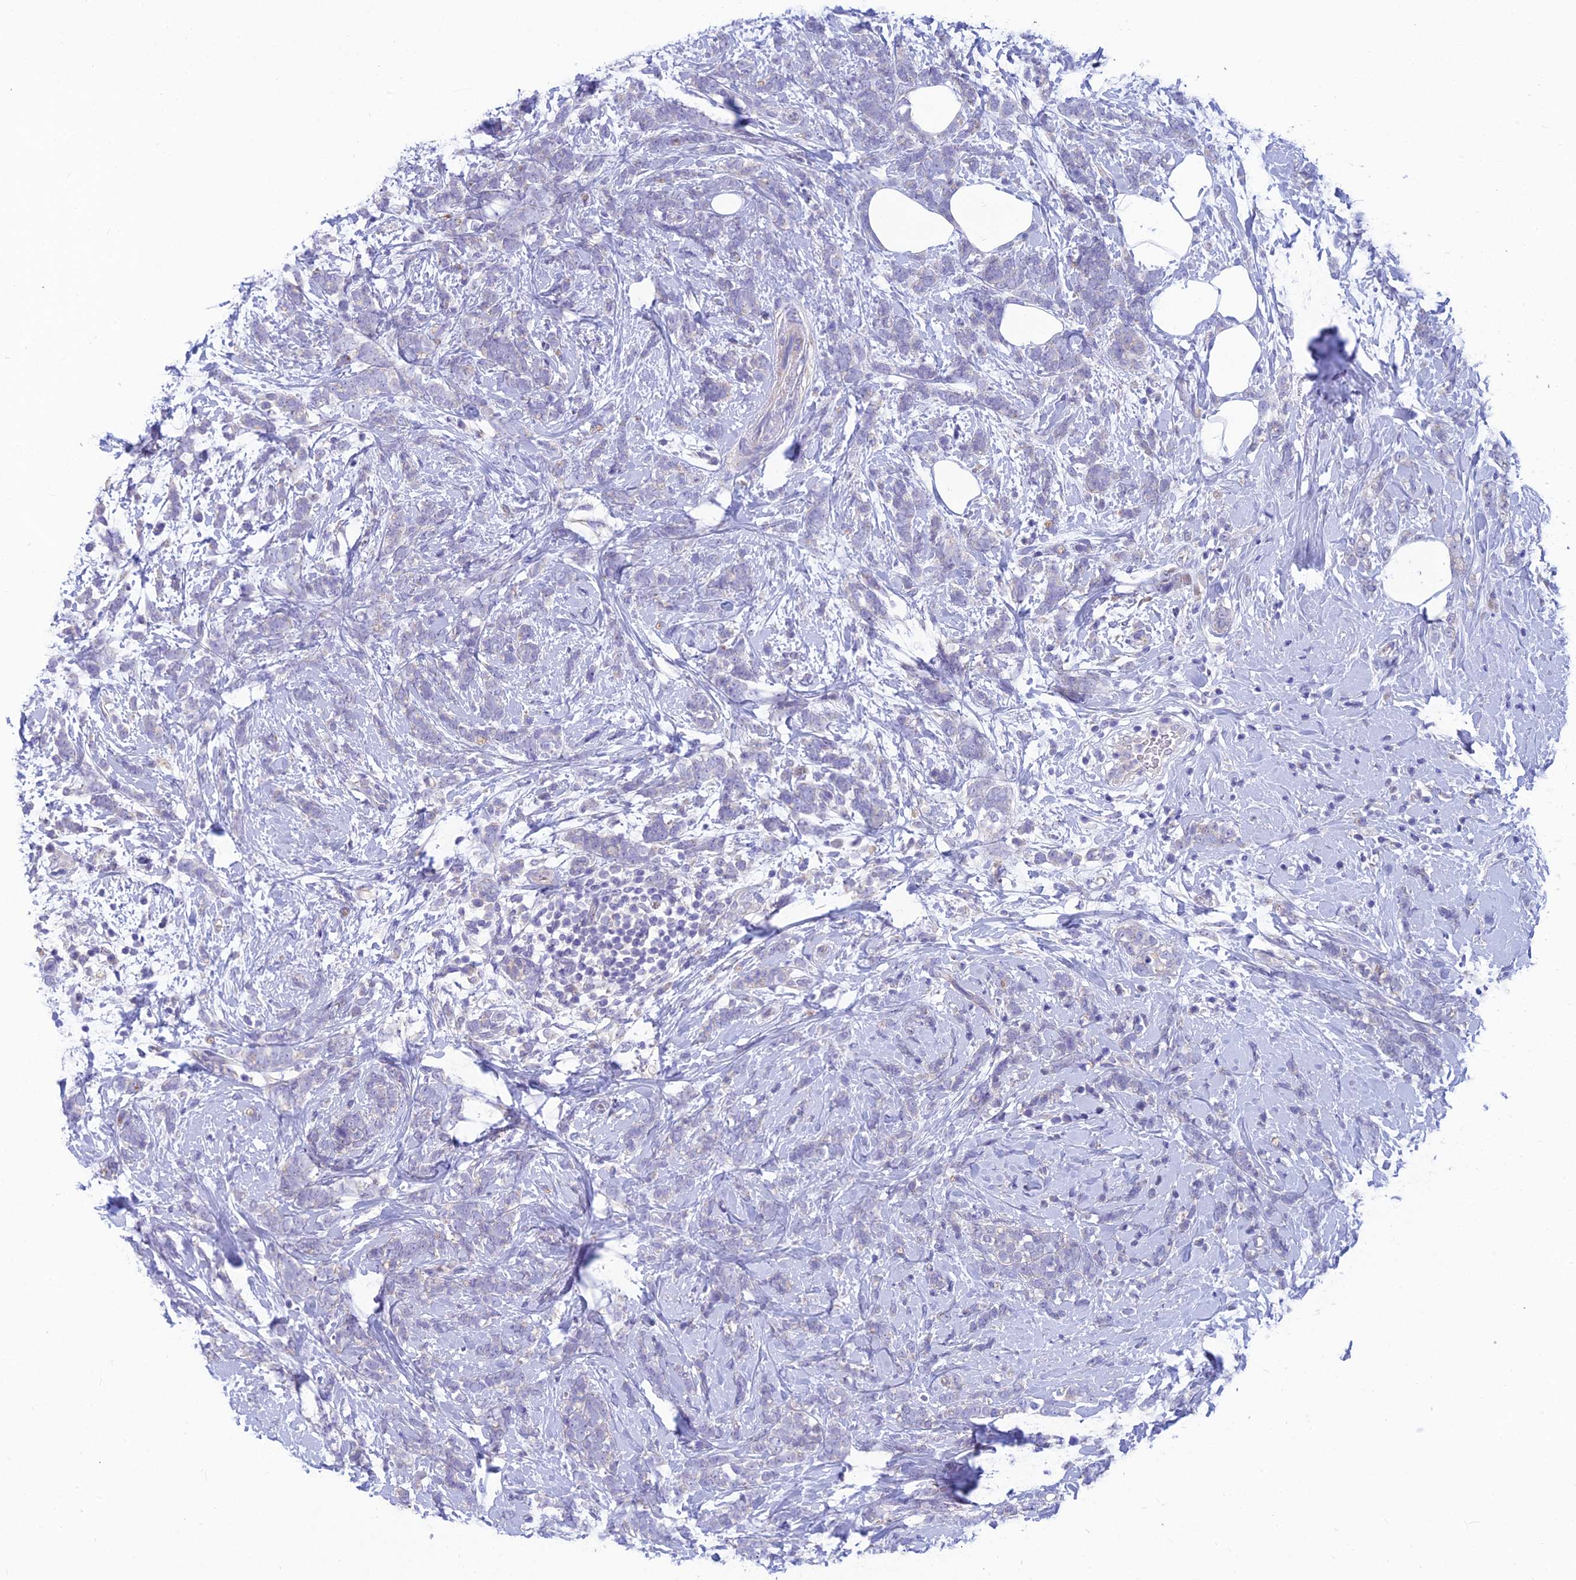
{"staining": {"intensity": "negative", "quantity": "none", "location": "none"}, "tissue": "breast cancer", "cell_type": "Tumor cells", "image_type": "cancer", "snomed": [{"axis": "morphology", "description": "Lobular carcinoma"}, {"axis": "topography", "description": "Breast"}], "caption": "There is no significant expression in tumor cells of lobular carcinoma (breast).", "gene": "XPO7", "patient": {"sex": "female", "age": 58}}